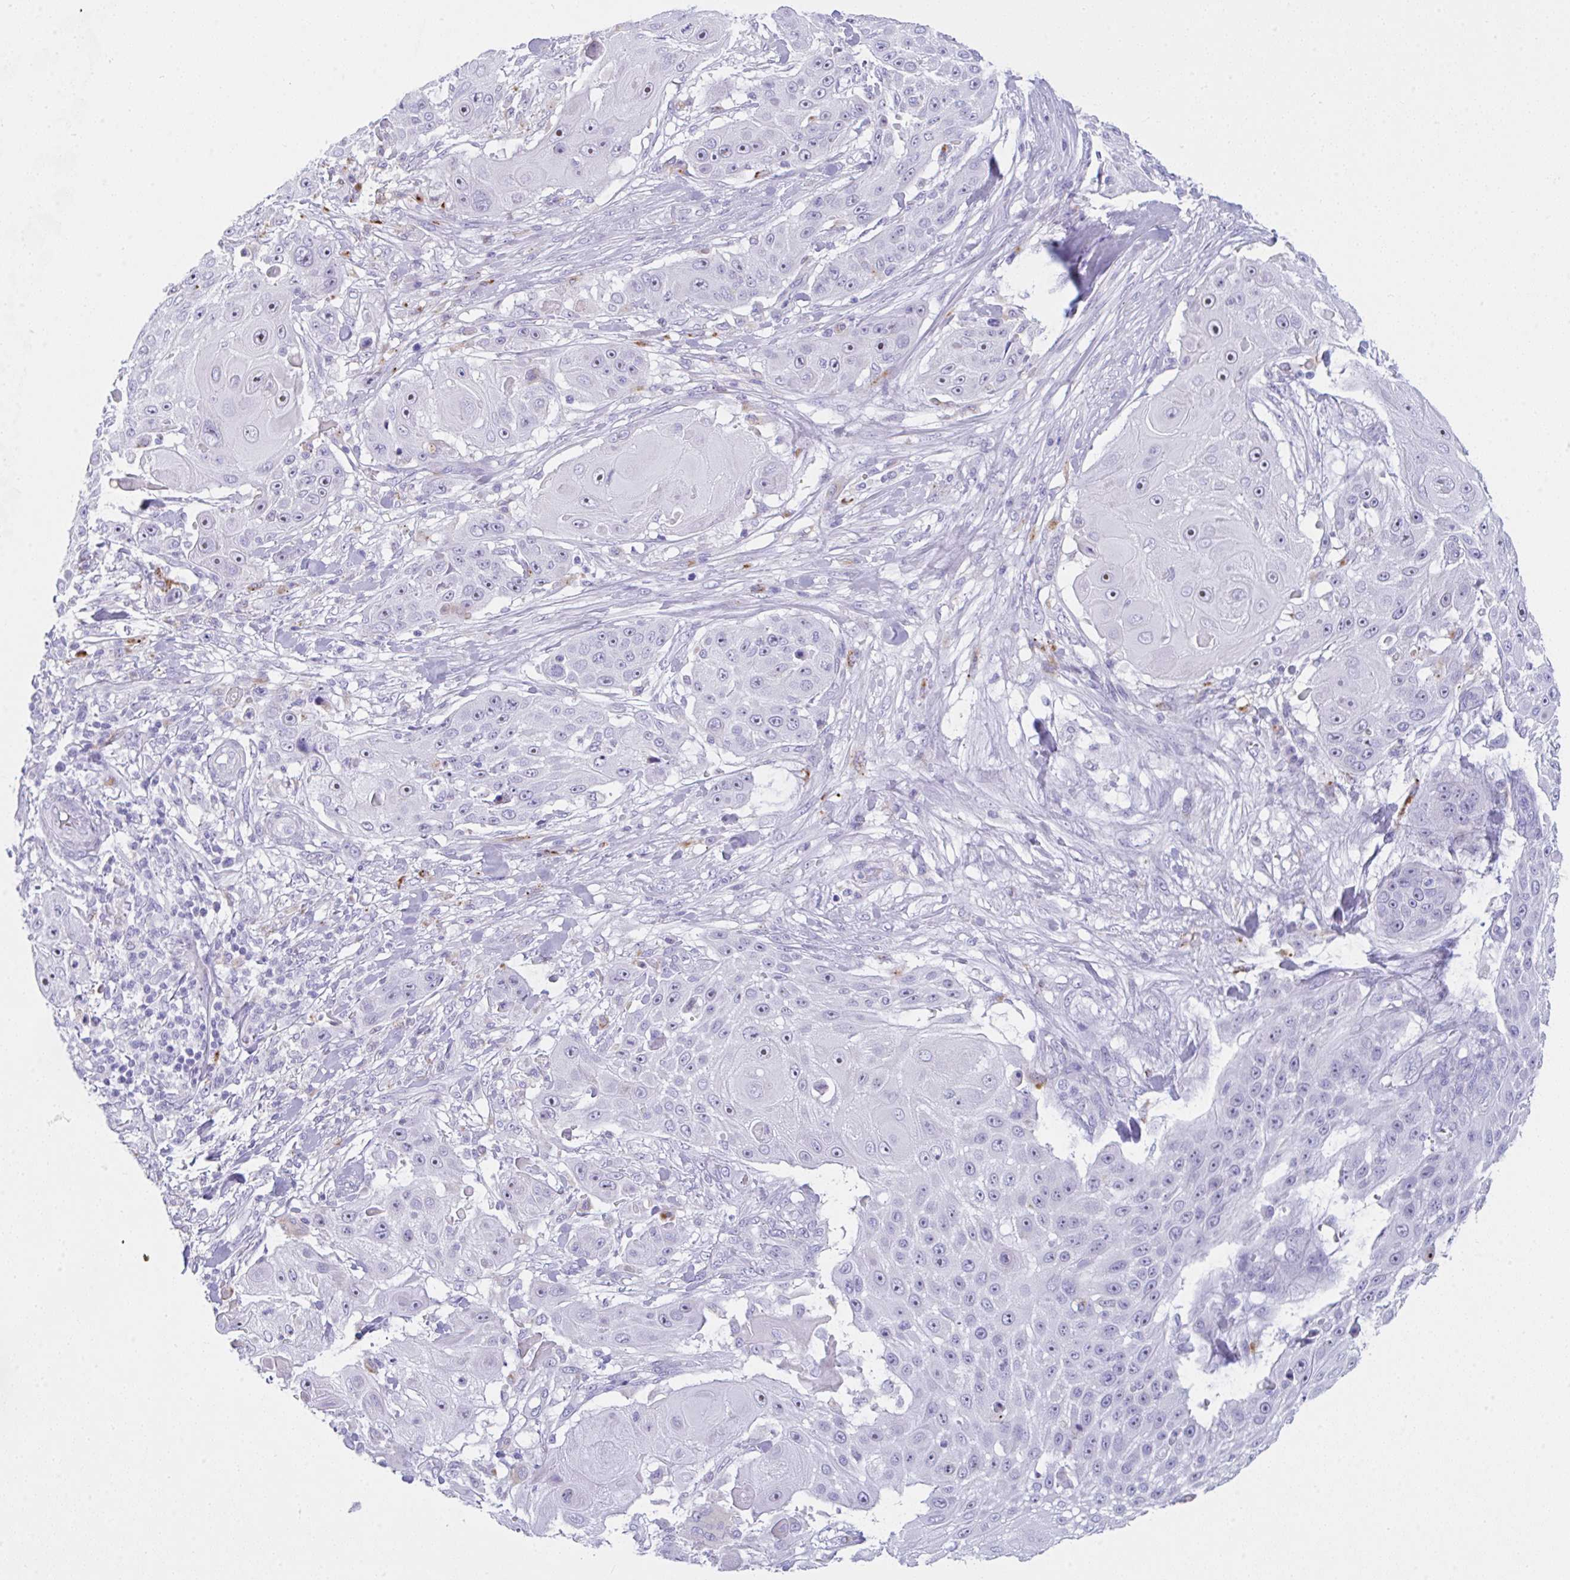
{"staining": {"intensity": "strong", "quantity": "<25%", "location": "nuclear"}, "tissue": "skin cancer", "cell_type": "Tumor cells", "image_type": "cancer", "snomed": [{"axis": "morphology", "description": "Squamous cell carcinoma, NOS"}, {"axis": "topography", "description": "Skin"}], "caption": "The image demonstrates staining of skin squamous cell carcinoma, revealing strong nuclear protein positivity (brown color) within tumor cells.", "gene": "NDUFAF8", "patient": {"sex": "female", "age": 86}}